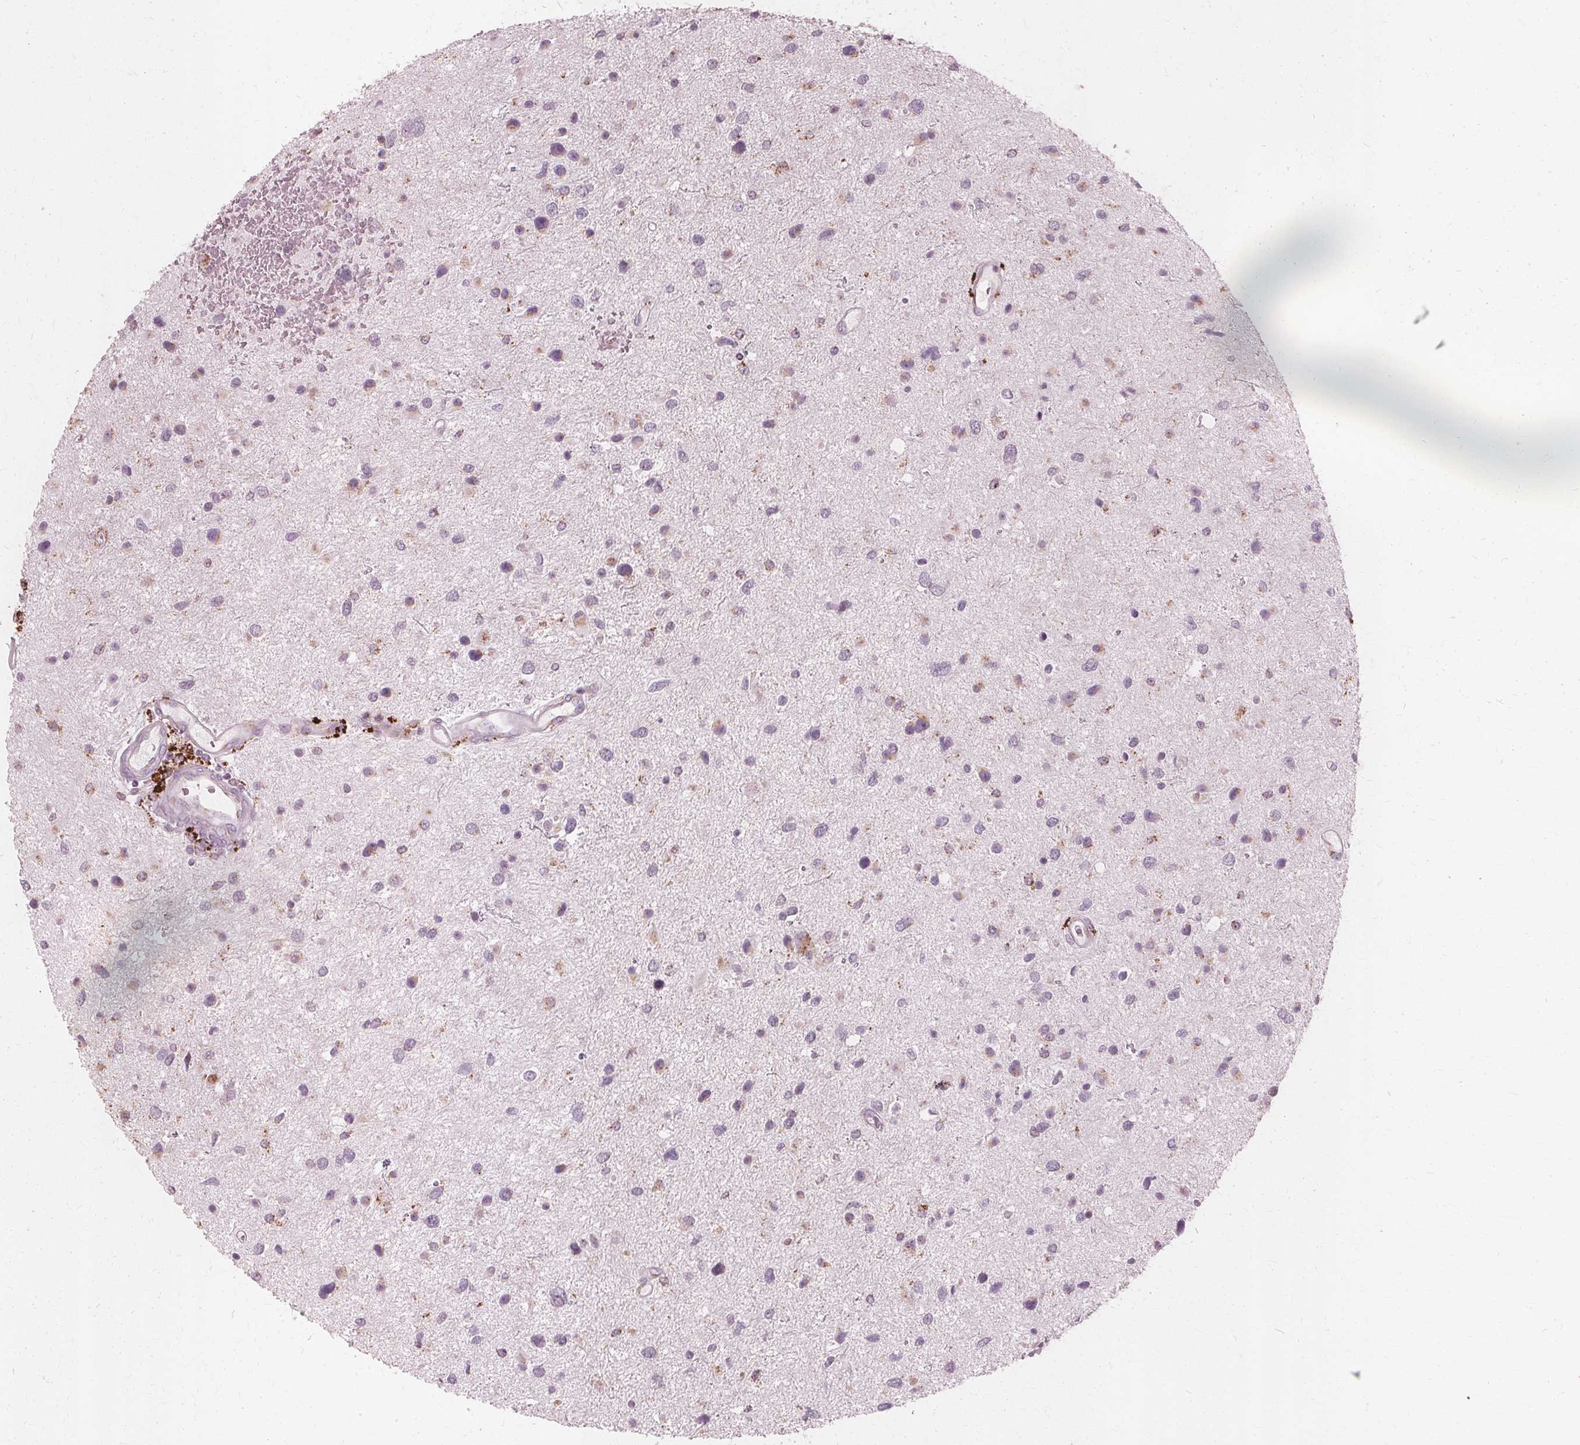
{"staining": {"intensity": "weak", "quantity": "25%-75%", "location": "cytoplasmic/membranous"}, "tissue": "glioma", "cell_type": "Tumor cells", "image_type": "cancer", "snomed": [{"axis": "morphology", "description": "Glioma, malignant, Low grade"}, {"axis": "topography", "description": "Brain"}], "caption": "Glioma stained for a protein (brown) demonstrates weak cytoplasmic/membranous positive positivity in approximately 25%-75% of tumor cells.", "gene": "DNASE2", "patient": {"sex": "female", "age": 32}}